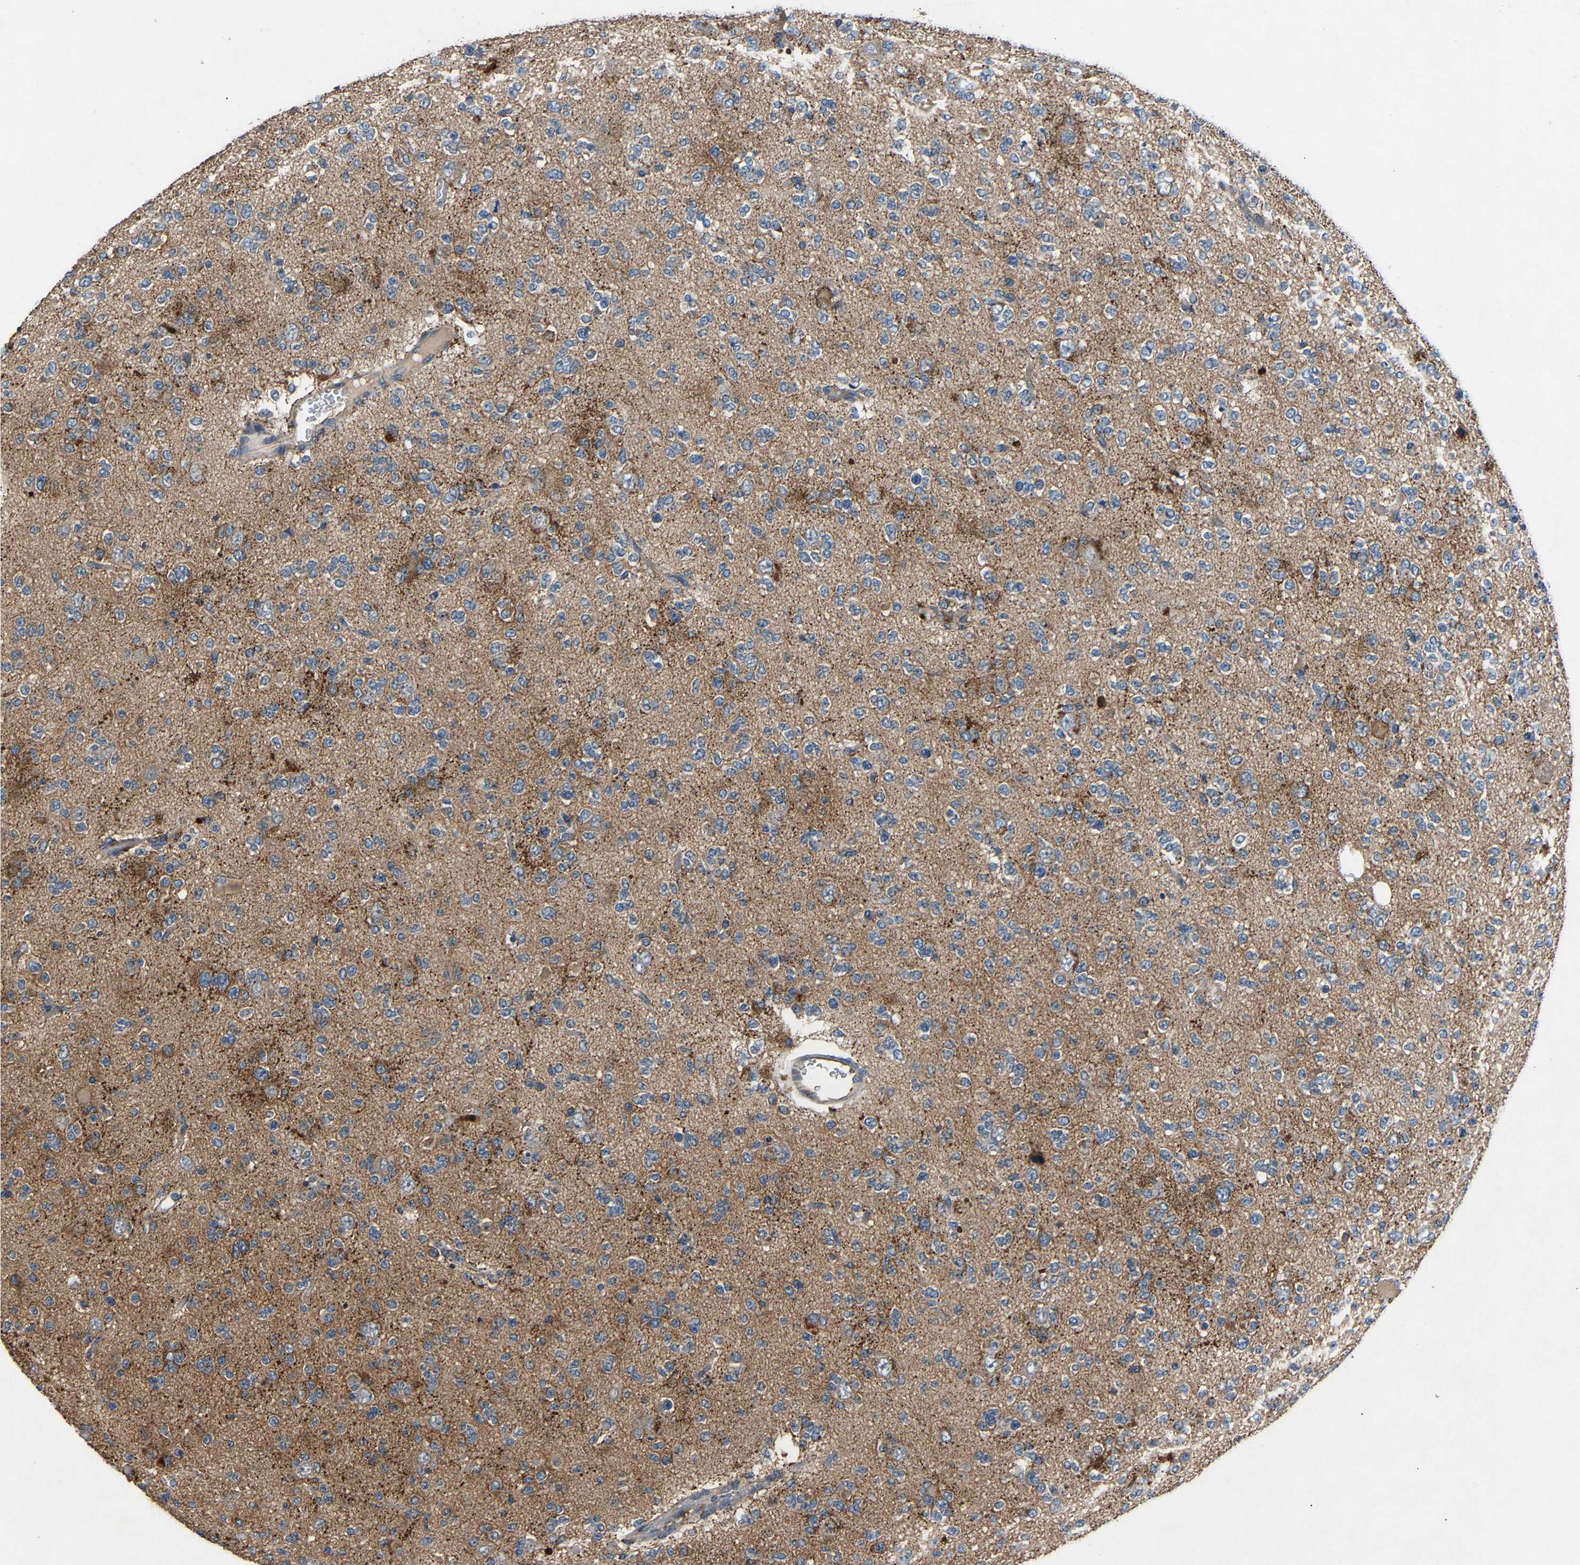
{"staining": {"intensity": "negative", "quantity": "none", "location": "none"}, "tissue": "glioma", "cell_type": "Tumor cells", "image_type": "cancer", "snomed": [{"axis": "morphology", "description": "Glioma, malignant, Low grade"}, {"axis": "topography", "description": "Brain"}], "caption": "Immunohistochemical staining of malignant glioma (low-grade) displays no significant expression in tumor cells. (DAB (3,3'-diaminobenzidine) IHC, high magnification).", "gene": "PPID", "patient": {"sex": "male", "age": 38}}